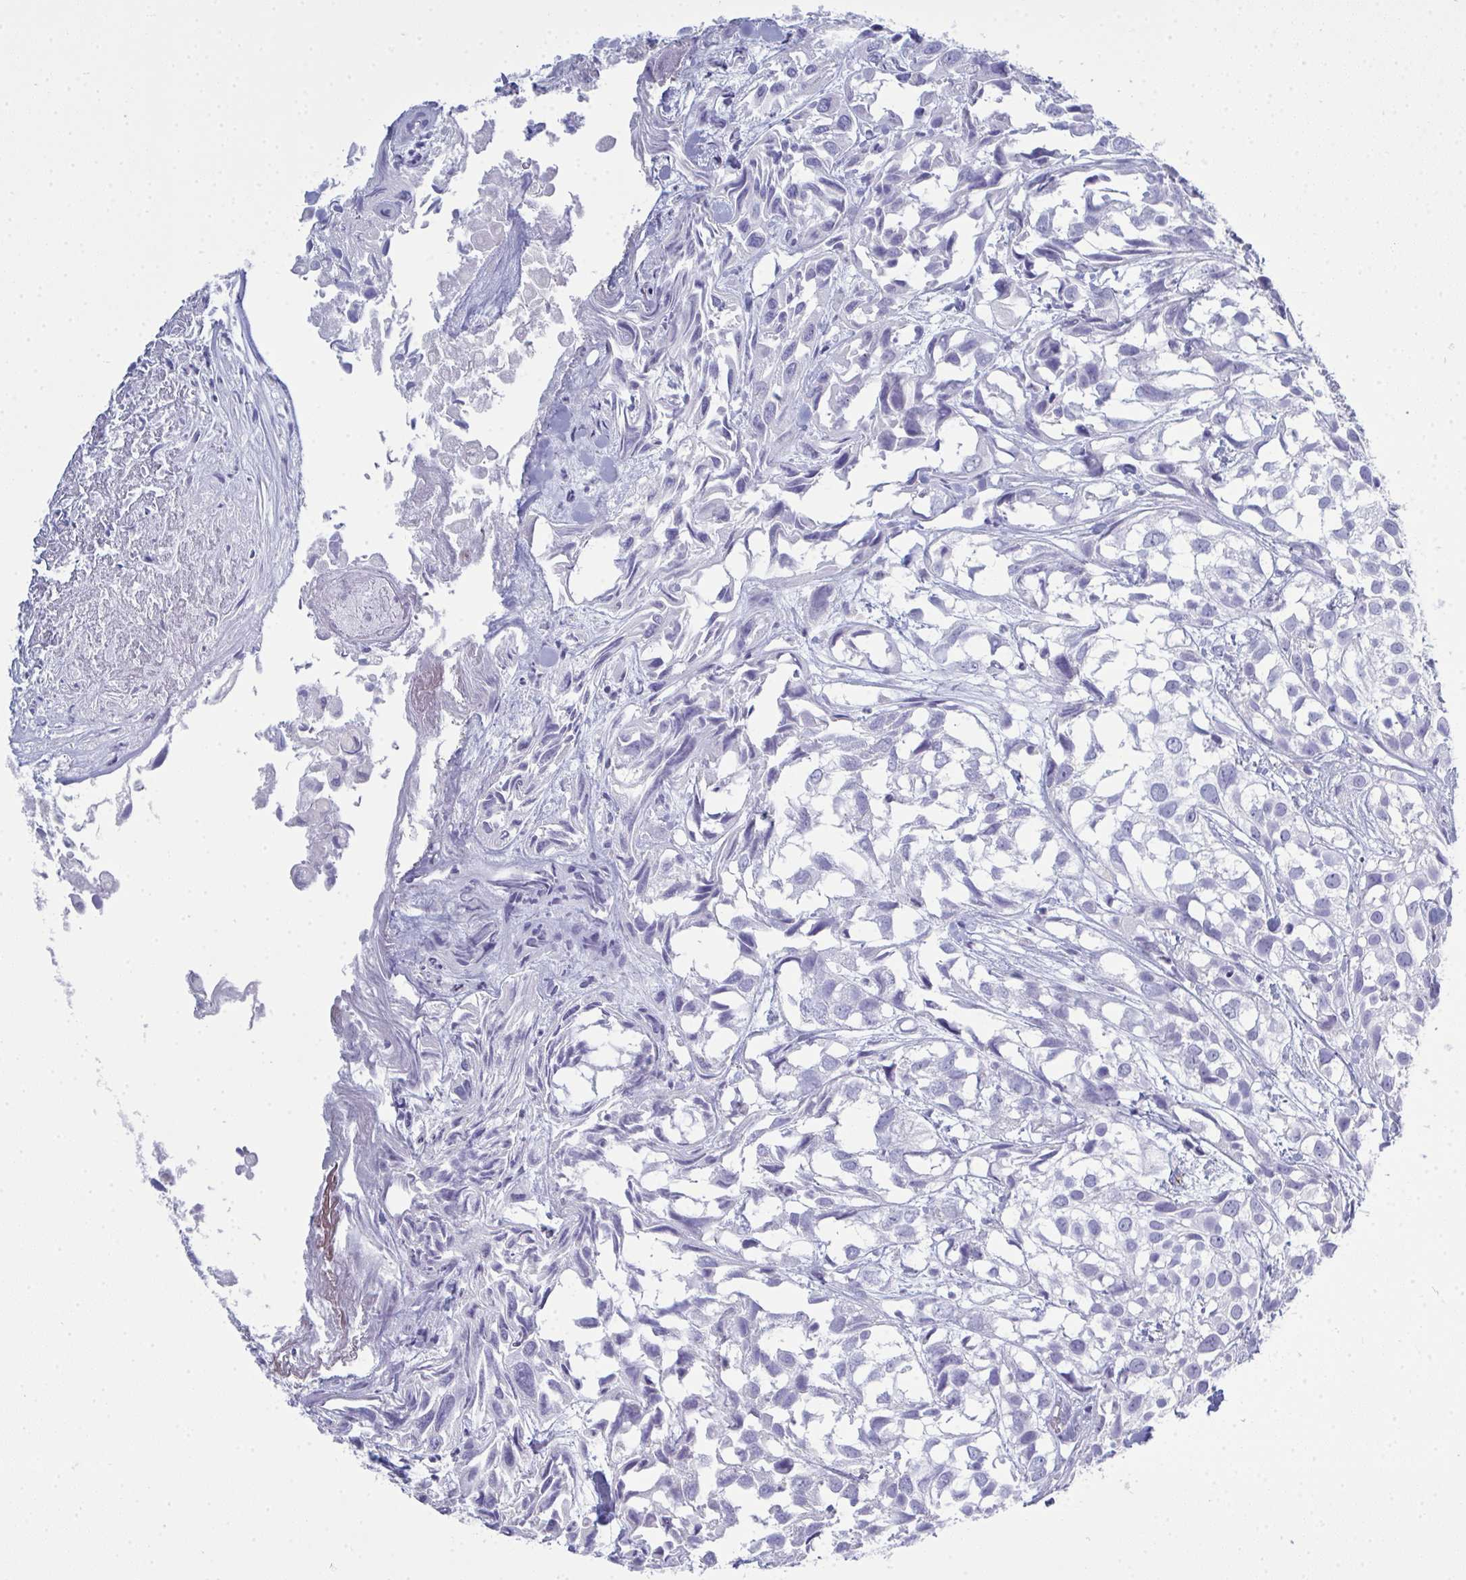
{"staining": {"intensity": "negative", "quantity": "none", "location": "none"}, "tissue": "urothelial cancer", "cell_type": "Tumor cells", "image_type": "cancer", "snomed": [{"axis": "morphology", "description": "Urothelial carcinoma, High grade"}, {"axis": "topography", "description": "Urinary bladder"}], "caption": "IHC image of high-grade urothelial carcinoma stained for a protein (brown), which shows no expression in tumor cells.", "gene": "SERPINB10", "patient": {"sex": "male", "age": 56}}